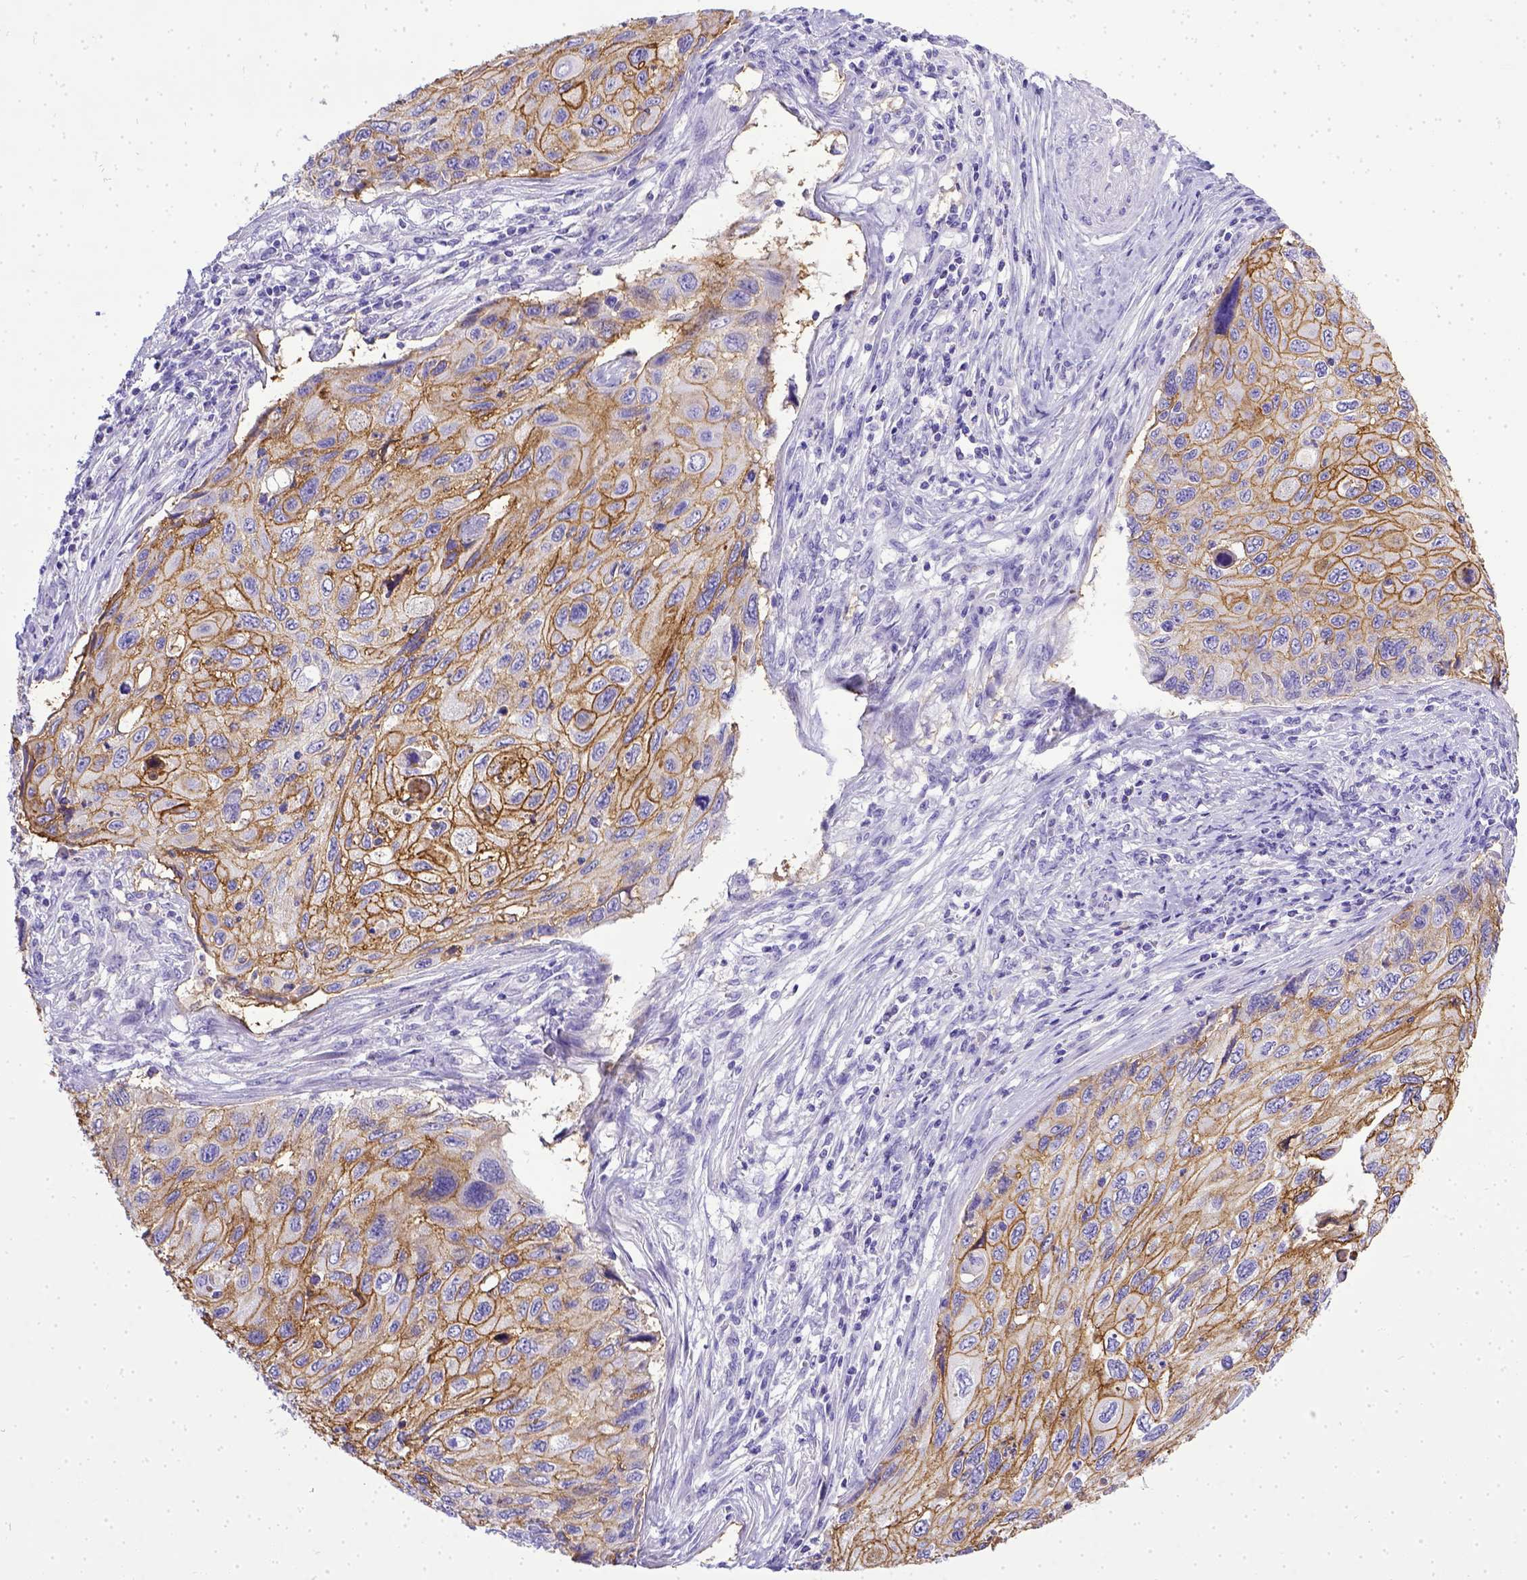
{"staining": {"intensity": "moderate", "quantity": ">75%", "location": "cytoplasmic/membranous"}, "tissue": "cervical cancer", "cell_type": "Tumor cells", "image_type": "cancer", "snomed": [{"axis": "morphology", "description": "Squamous cell carcinoma, NOS"}, {"axis": "topography", "description": "Cervix"}], "caption": "IHC (DAB) staining of human cervical cancer (squamous cell carcinoma) displays moderate cytoplasmic/membranous protein positivity in approximately >75% of tumor cells.", "gene": "BTN1A1", "patient": {"sex": "female", "age": 70}}